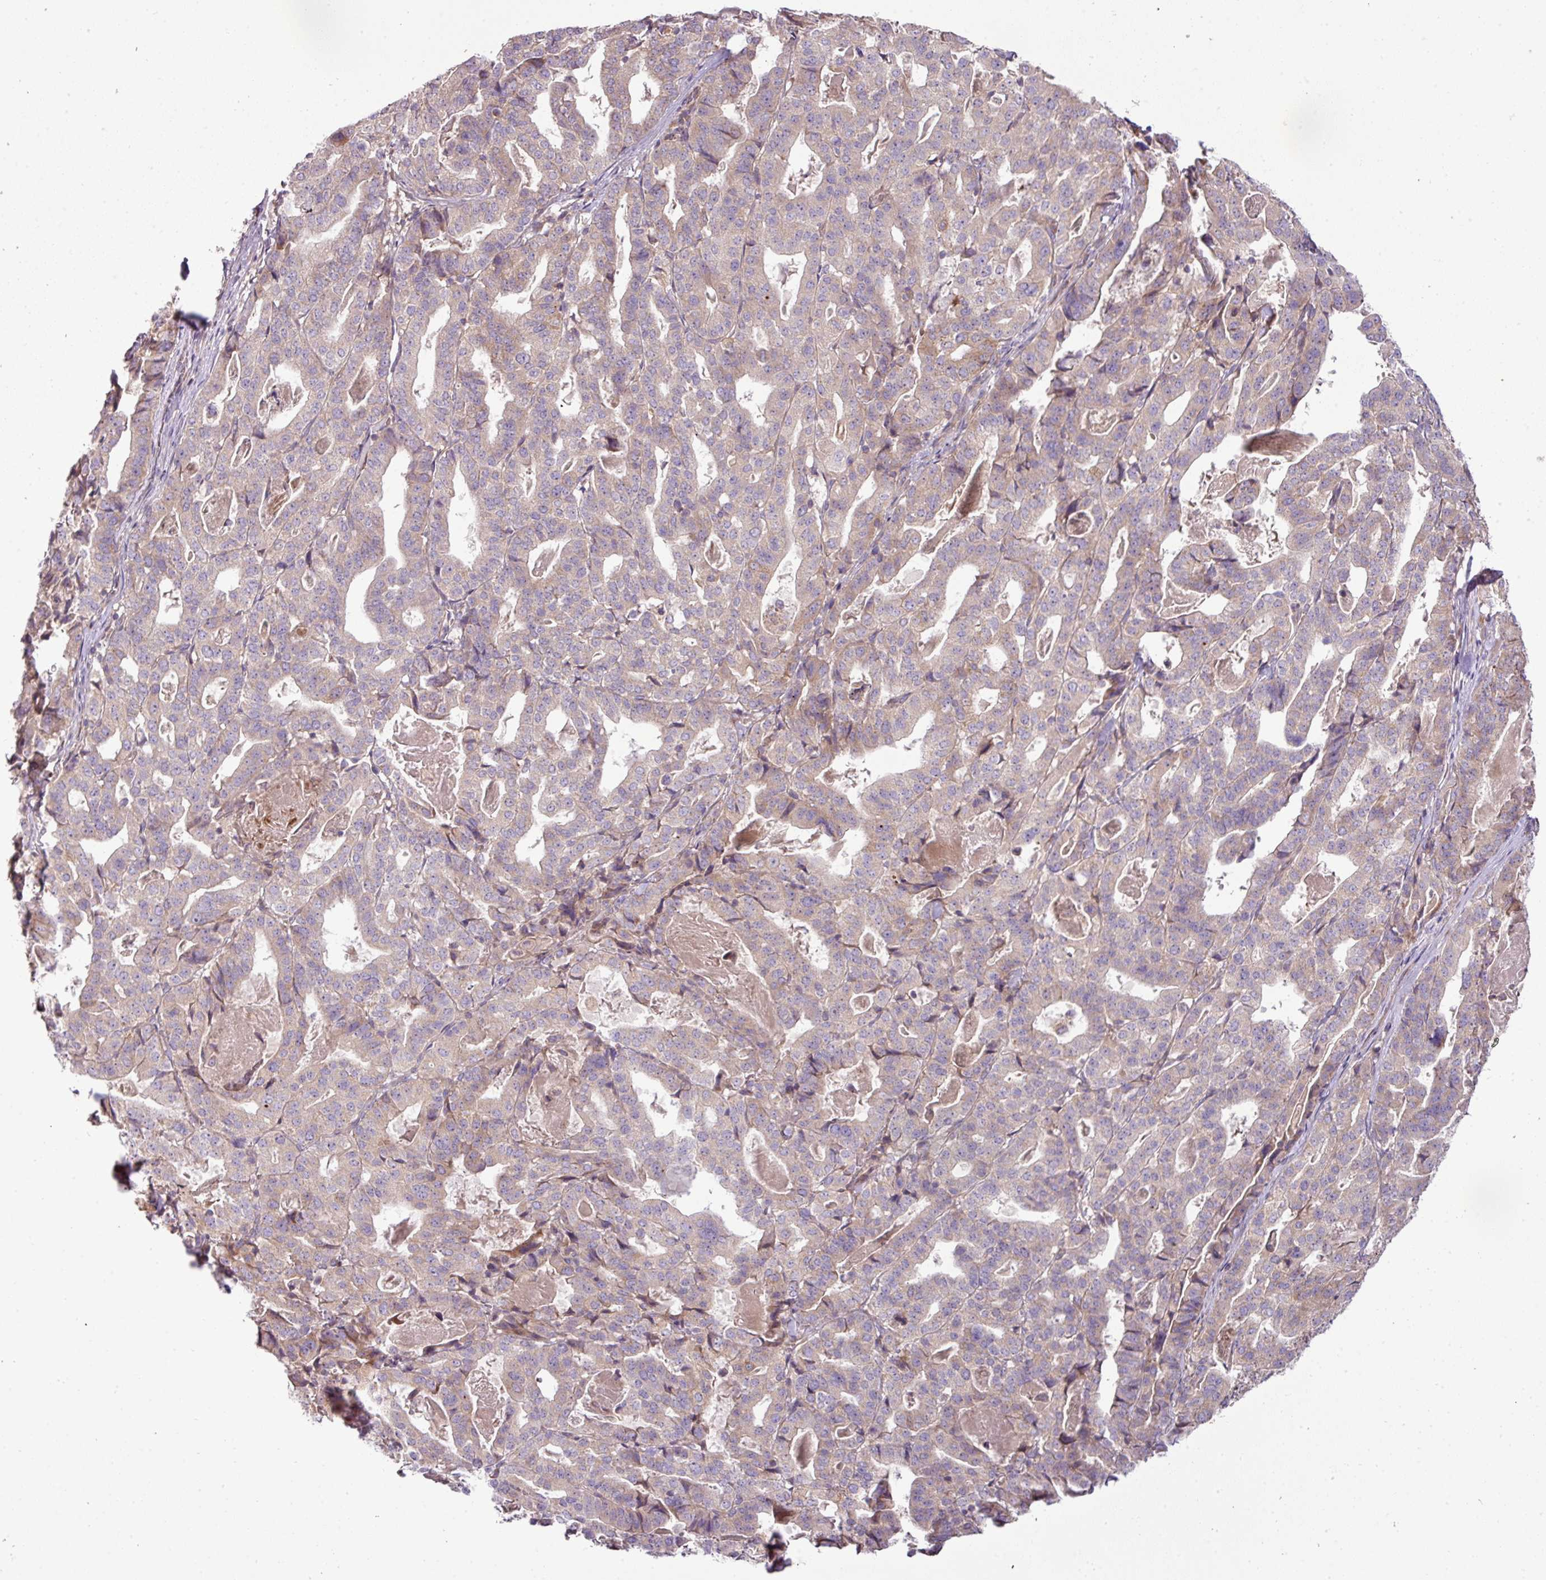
{"staining": {"intensity": "weak", "quantity": "<25%", "location": "cytoplasmic/membranous"}, "tissue": "stomach cancer", "cell_type": "Tumor cells", "image_type": "cancer", "snomed": [{"axis": "morphology", "description": "Adenocarcinoma, NOS"}, {"axis": "topography", "description": "Stomach"}], "caption": "Stomach cancer (adenocarcinoma) was stained to show a protein in brown. There is no significant staining in tumor cells.", "gene": "COX18", "patient": {"sex": "male", "age": 48}}